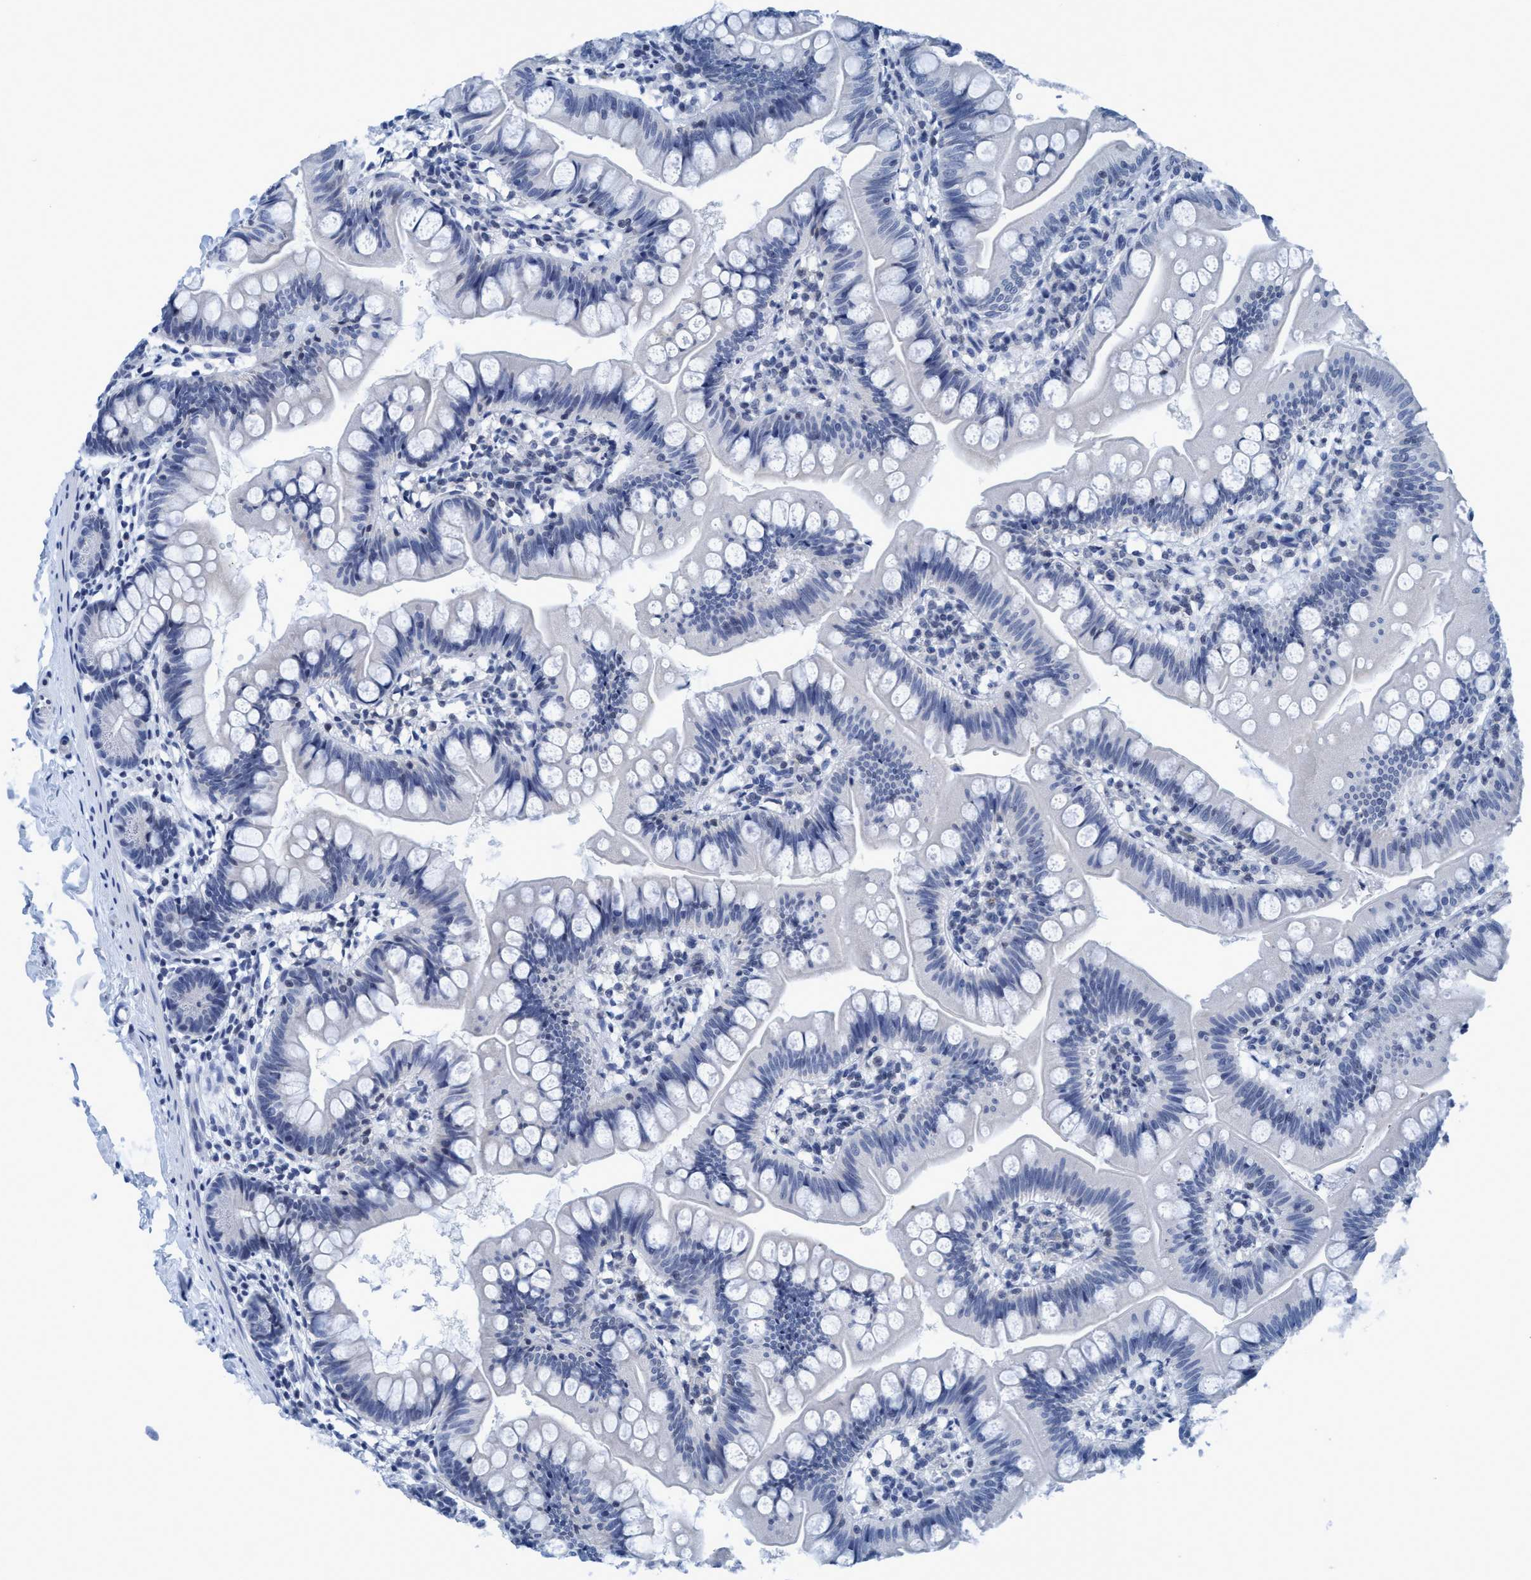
{"staining": {"intensity": "negative", "quantity": "none", "location": "none"}, "tissue": "small intestine", "cell_type": "Glandular cells", "image_type": "normal", "snomed": [{"axis": "morphology", "description": "Normal tissue, NOS"}, {"axis": "topography", "description": "Small intestine"}], "caption": "Immunohistochemical staining of benign small intestine demonstrates no significant staining in glandular cells. The staining was performed using DAB to visualize the protein expression in brown, while the nuclei were stained in blue with hematoxylin (Magnification: 20x).", "gene": "DNAI1", "patient": {"sex": "male", "age": 7}}